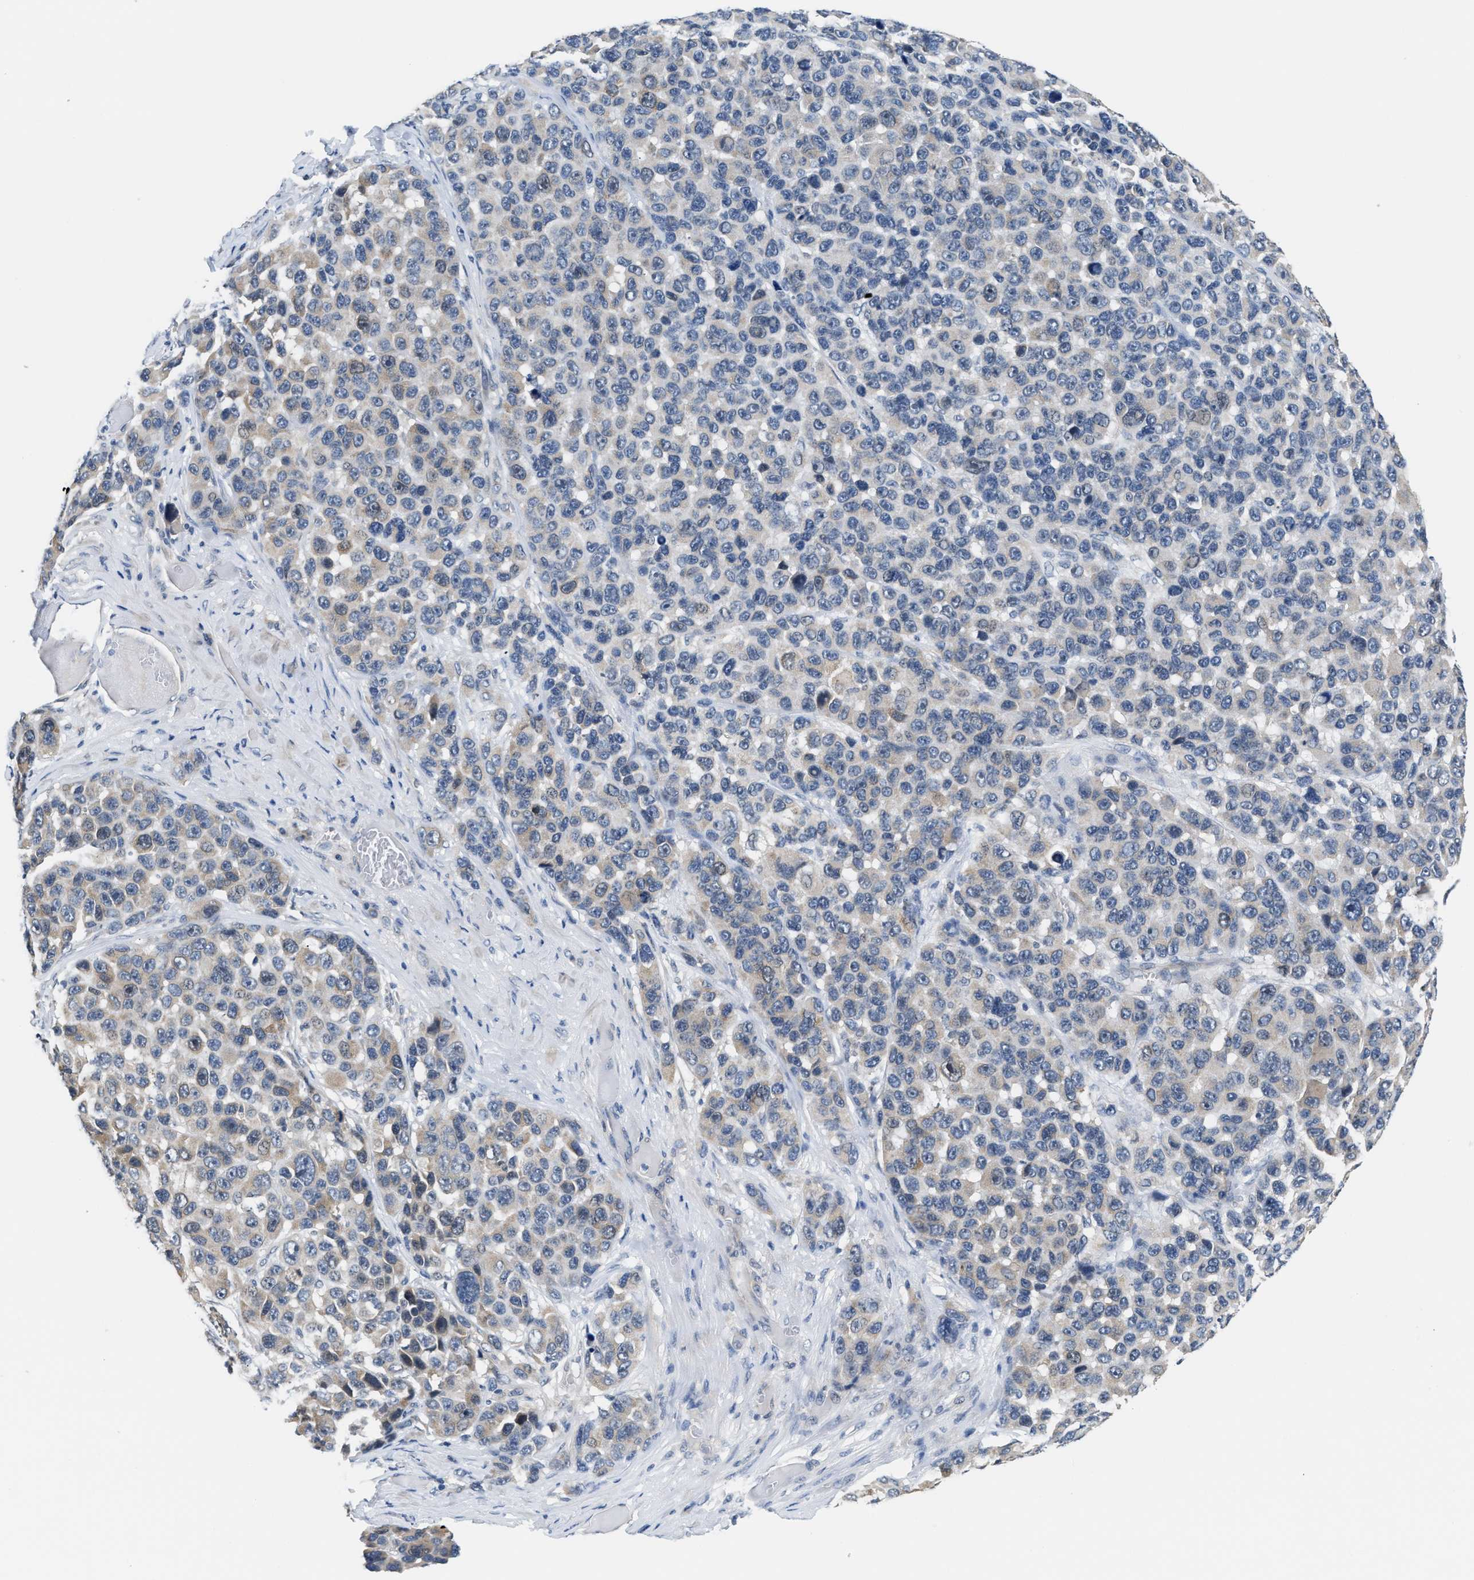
{"staining": {"intensity": "weak", "quantity": "<25%", "location": "cytoplasmic/membranous"}, "tissue": "melanoma", "cell_type": "Tumor cells", "image_type": "cancer", "snomed": [{"axis": "morphology", "description": "Malignant melanoma, NOS"}, {"axis": "topography", "description": "Skin"}], "caption": "Human malignant melanoma stained for a protein using immunohistochemistry (IHC) exhibits no staining in tumor cells.", "gene": "CLGN", "patient": {"sex": "male", "age": 53}}